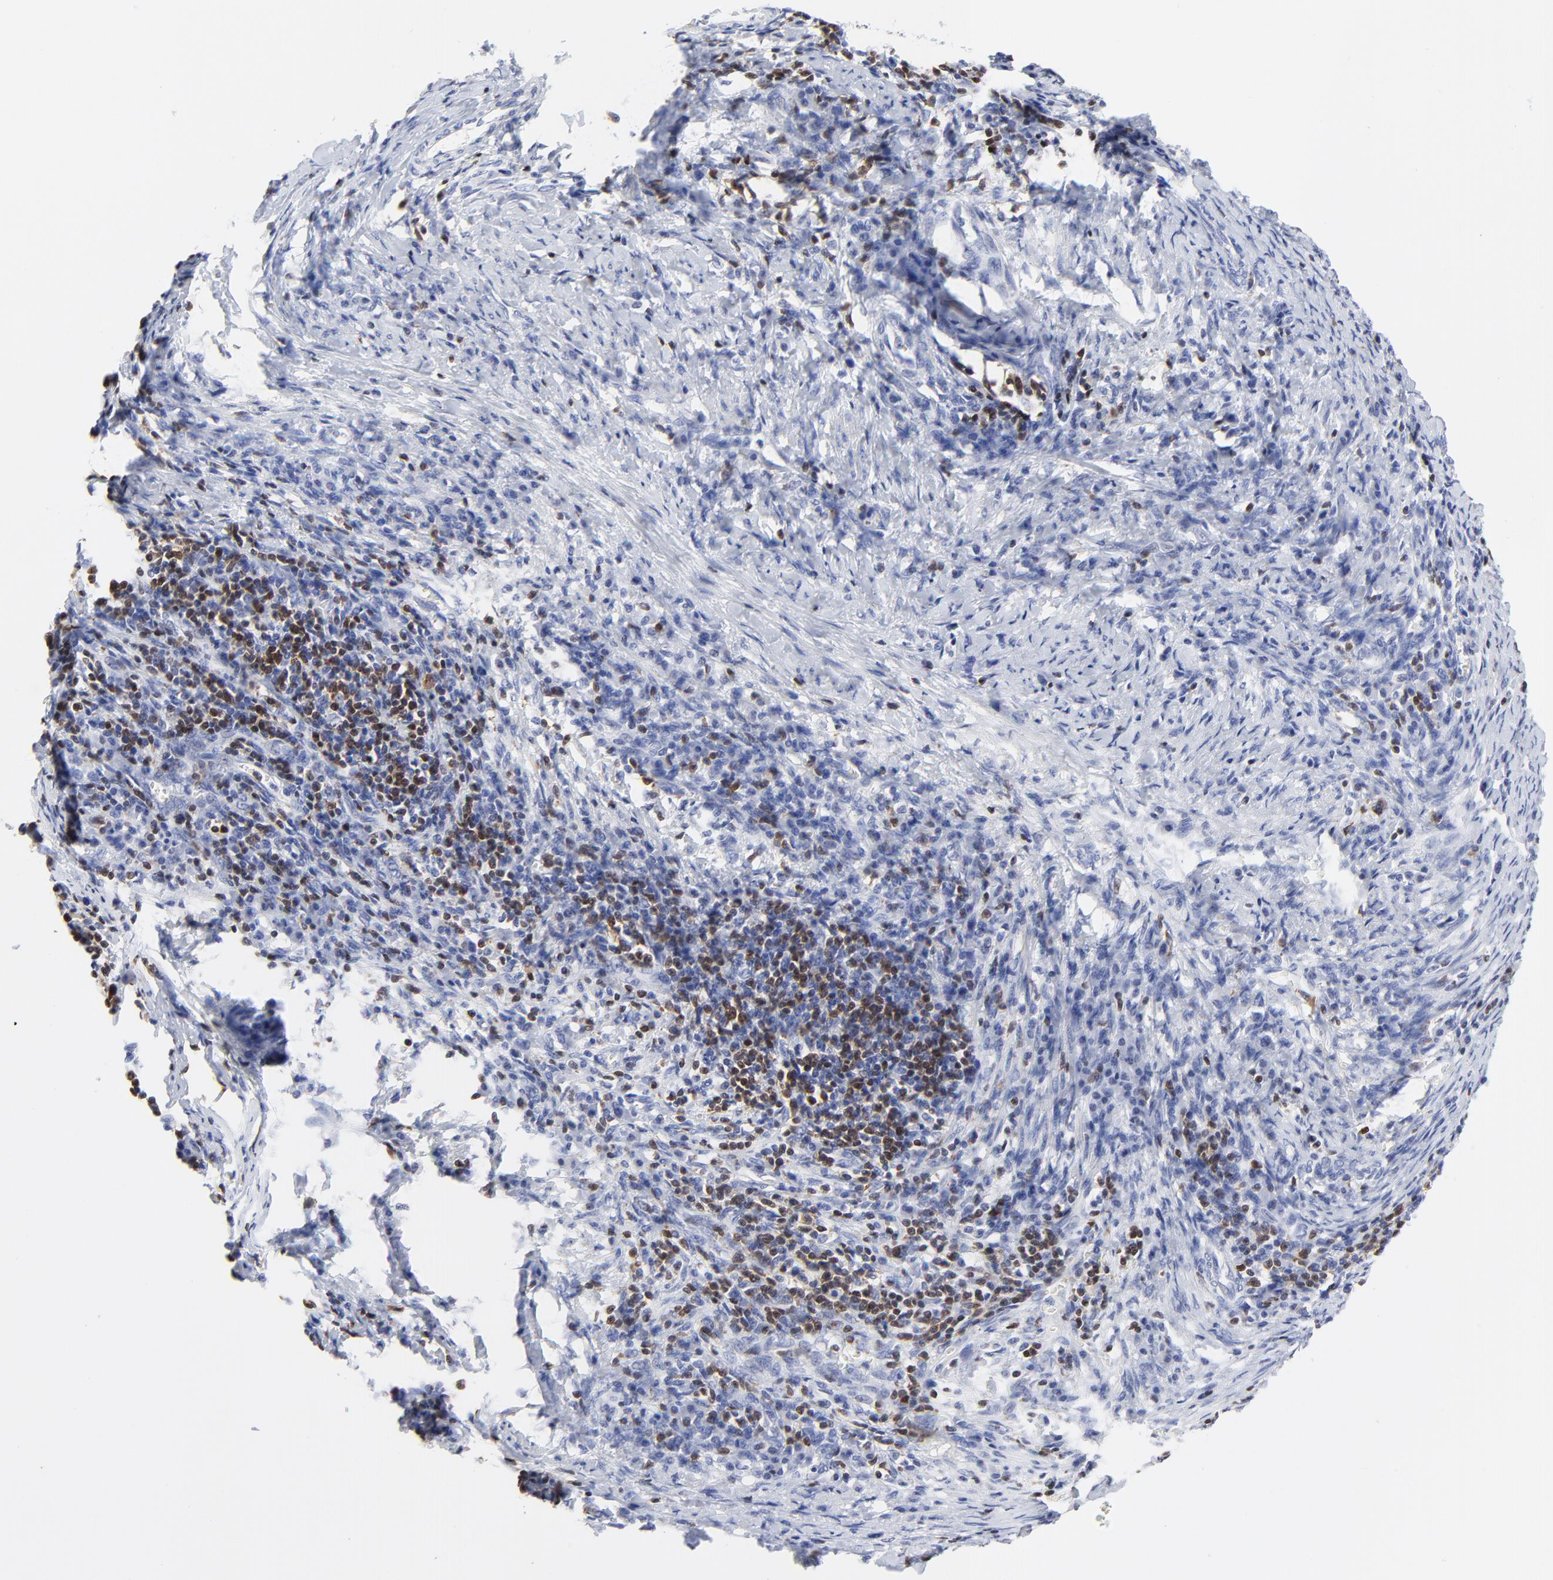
{"staining": {"intensity": "negative", "quantity": "none", "location": "none"}, "tissue": "cervical cancer", "cell_type": "Tumor cells", "image_type": "cancer", "snomed": [{"axis": "morphology", "description": "Squamous cell carcinoma, NOS"}, {"axis": "topography", "description": "Cervix"}], "caption": "Squamous cell carcinoma (cervical) stained for a protein using immunohistochemistry (IHC) shows no positivity tumor cells.", "gene": "ZAP70", "patient": {"sex": "female", "age": 54}}